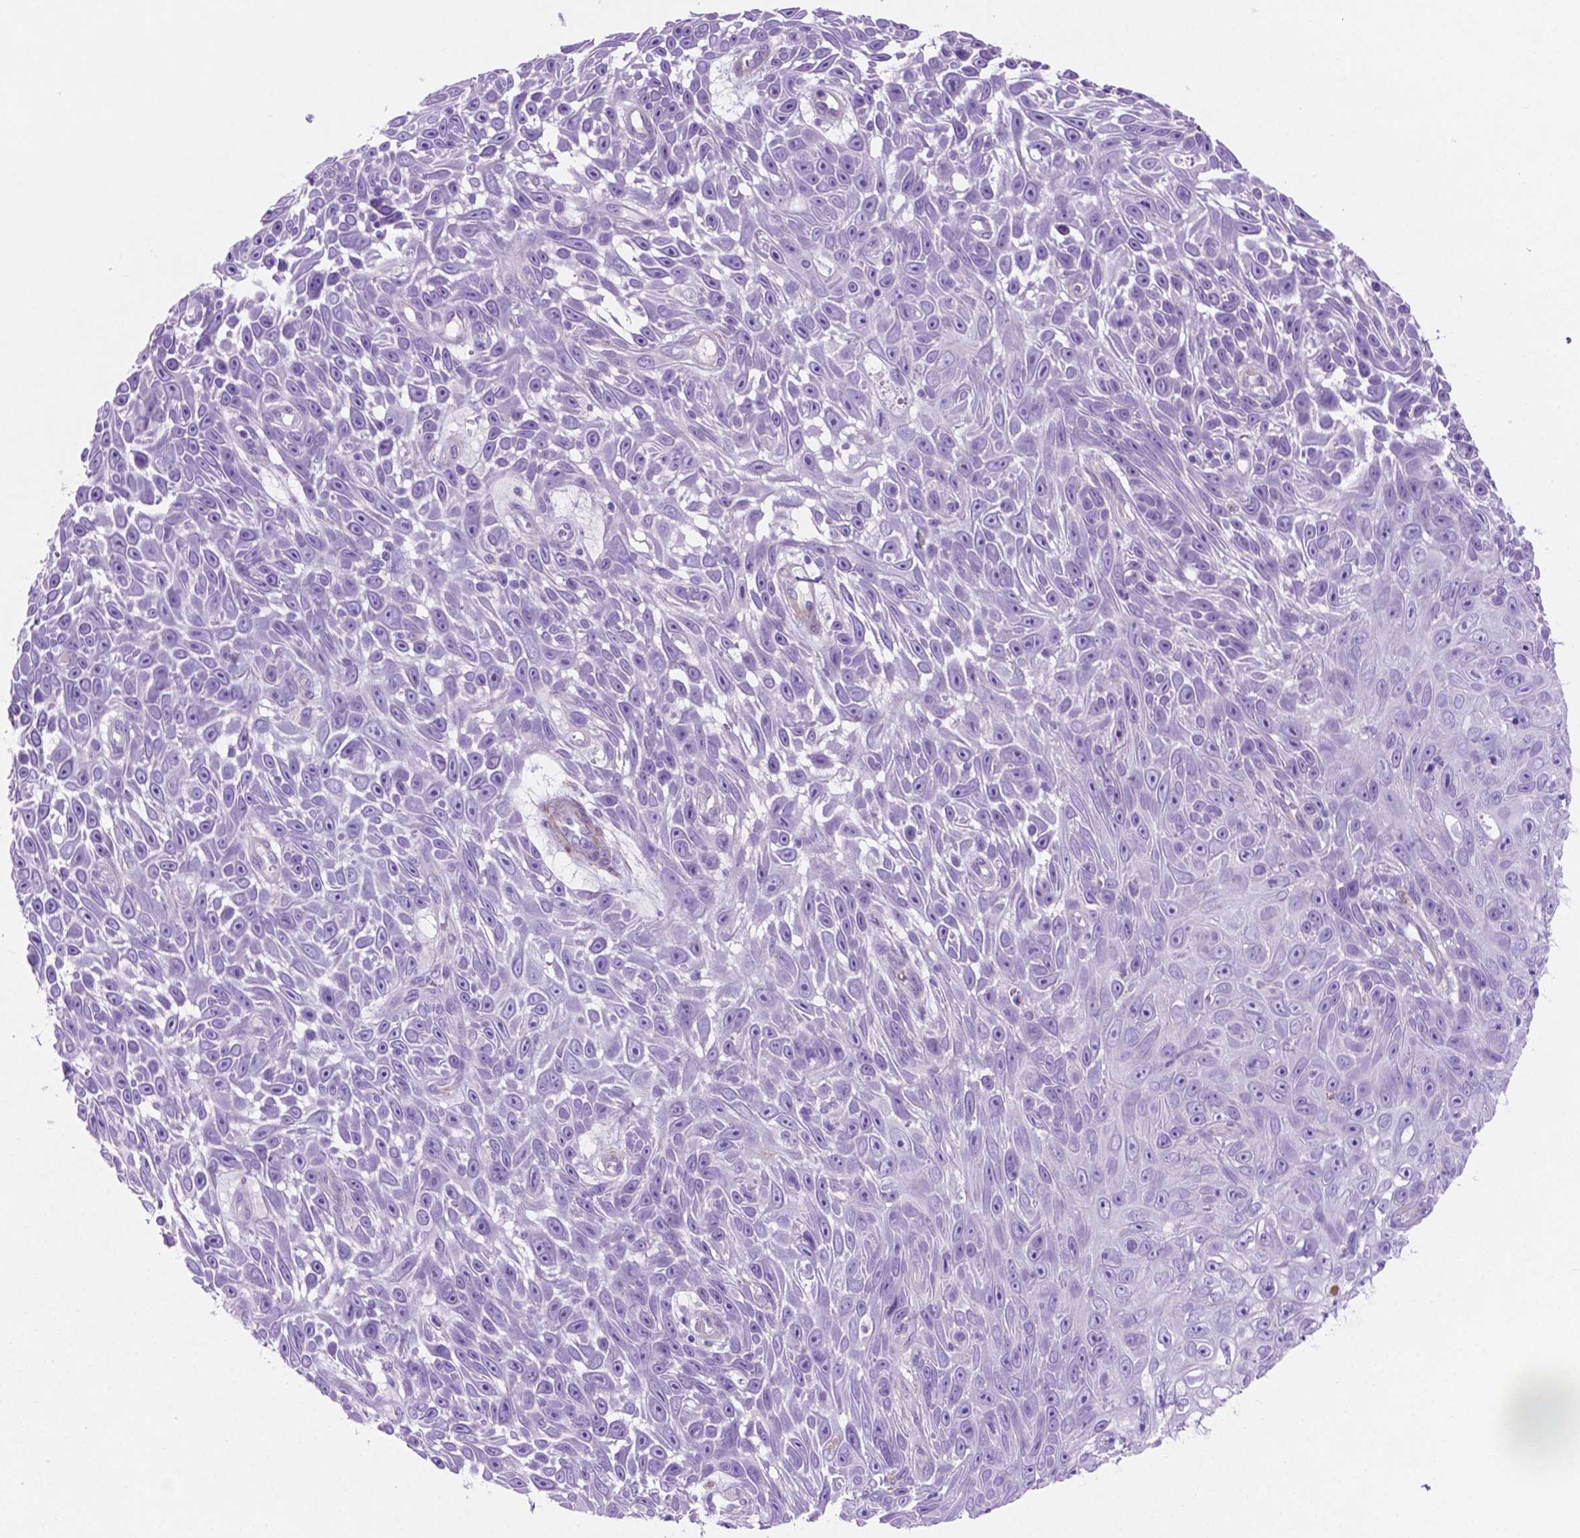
{"staining": {"intensity": "negative", "quantity": "none", "location": "none"}, "tissue": "skin cancer", "cell_type": "Tumor cells", "image_type": "cancer", "snomed": [{"axis": "morphology", "description": "Squamous cell carcinoma, NOS"}, {"axis": "topography", "description": "Skin"}], "caption": "Image shows no protein staining in tumor cells of skin squamous cell carcinoma tissue.", "gene": "ASPG", "patient": {"sex": "male", "age": 82}}